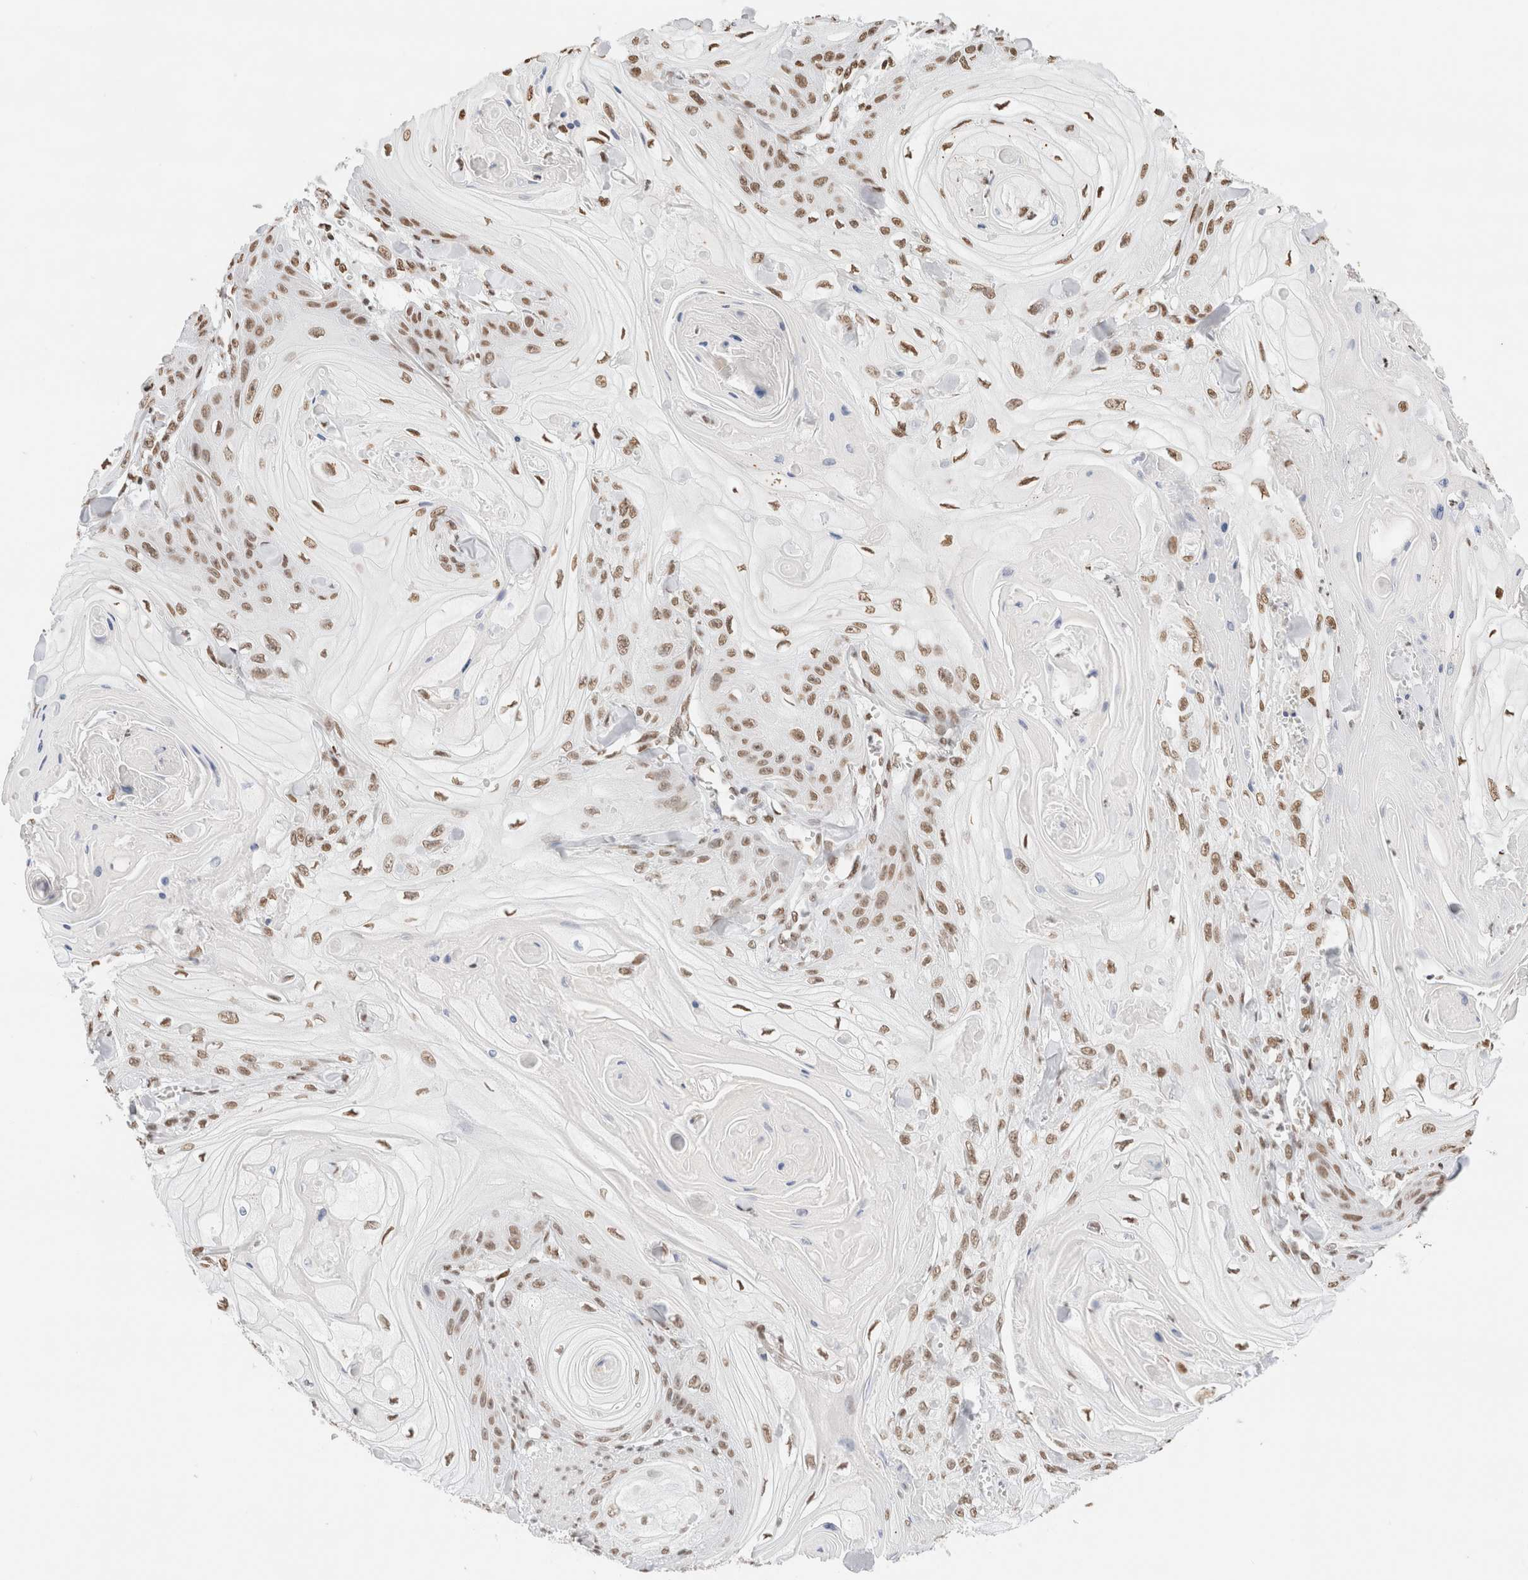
{"staining": {"intensity": "moderate", "quantity": ">75%", "location": "nuclear"}, "tissue": "skin cancer", "cell_type": "Tumor cells", "image_type": "cancer", "snomed": [{"axis": "morphology", "description": "Squamous cell carcinoma, NOS"}, {"axis": "topography", "description": "Skin"}], "caption": "A histopathology image of human skin squamous cell carcinoma stained for a protein exhibits moderate nuclear brown staining in tumor cells. (IHC, brightfield microscopy, high magnification).", "gene": "SUPT3H", "patient": {"sex": "male", "age": 74}}